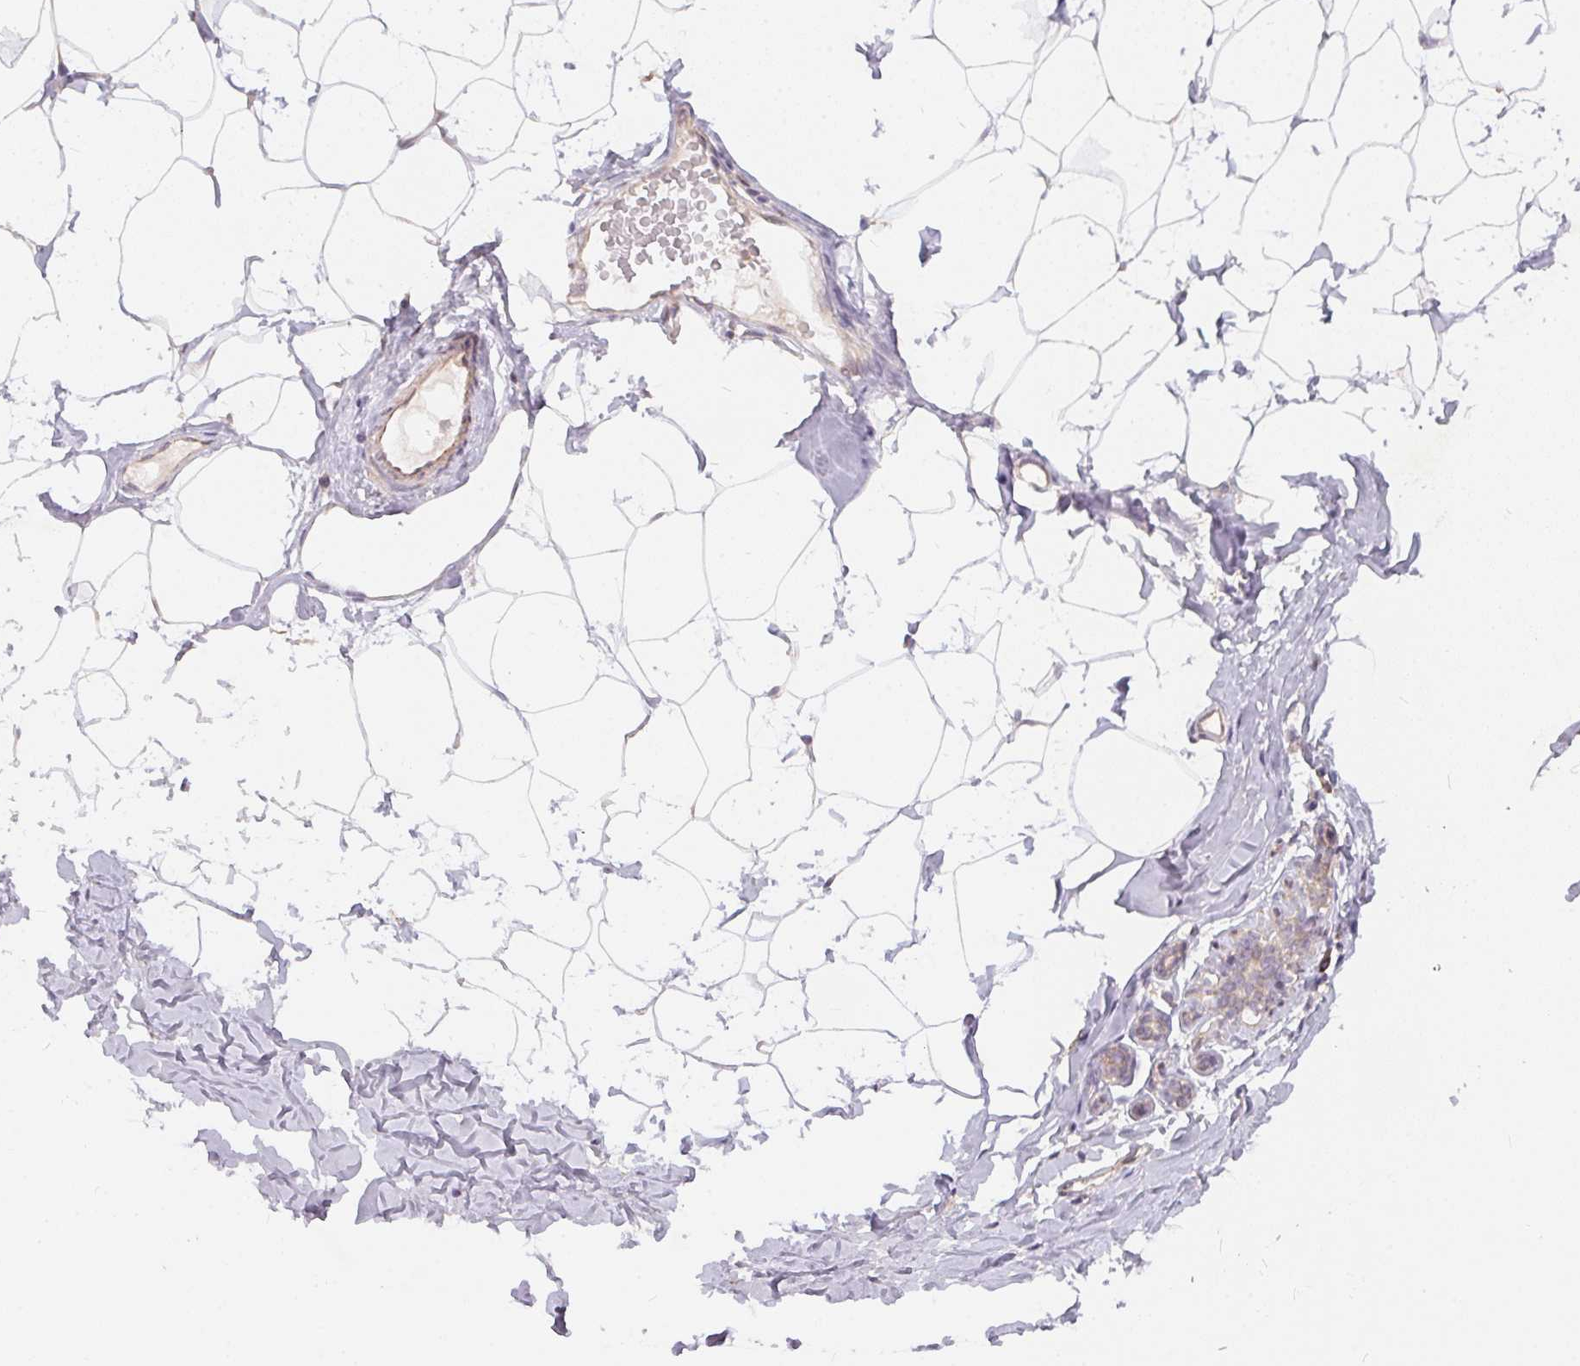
{"staining": {"intensity": "negative", "quantity": "none", "location": "none"}, "tissue": "breast", "cell_type": "Adipocytes", "image_type": "normal", "snomed": [{"axis": "morphology", "description": "Normal tissue, NOS"}, {"axis": "topography", "description": "Breast"}], "caption": "IHC image of unremarkable breast stained for a protein (brown), which demonstrates no staining in adipocytes. (Stains: DAB IHC with hematoxylin counter stain, Microscopy: brightfield microscopy at high magnification).", "gene": "VWA5B2", "patient": {"sex": "female", "age": 32}}